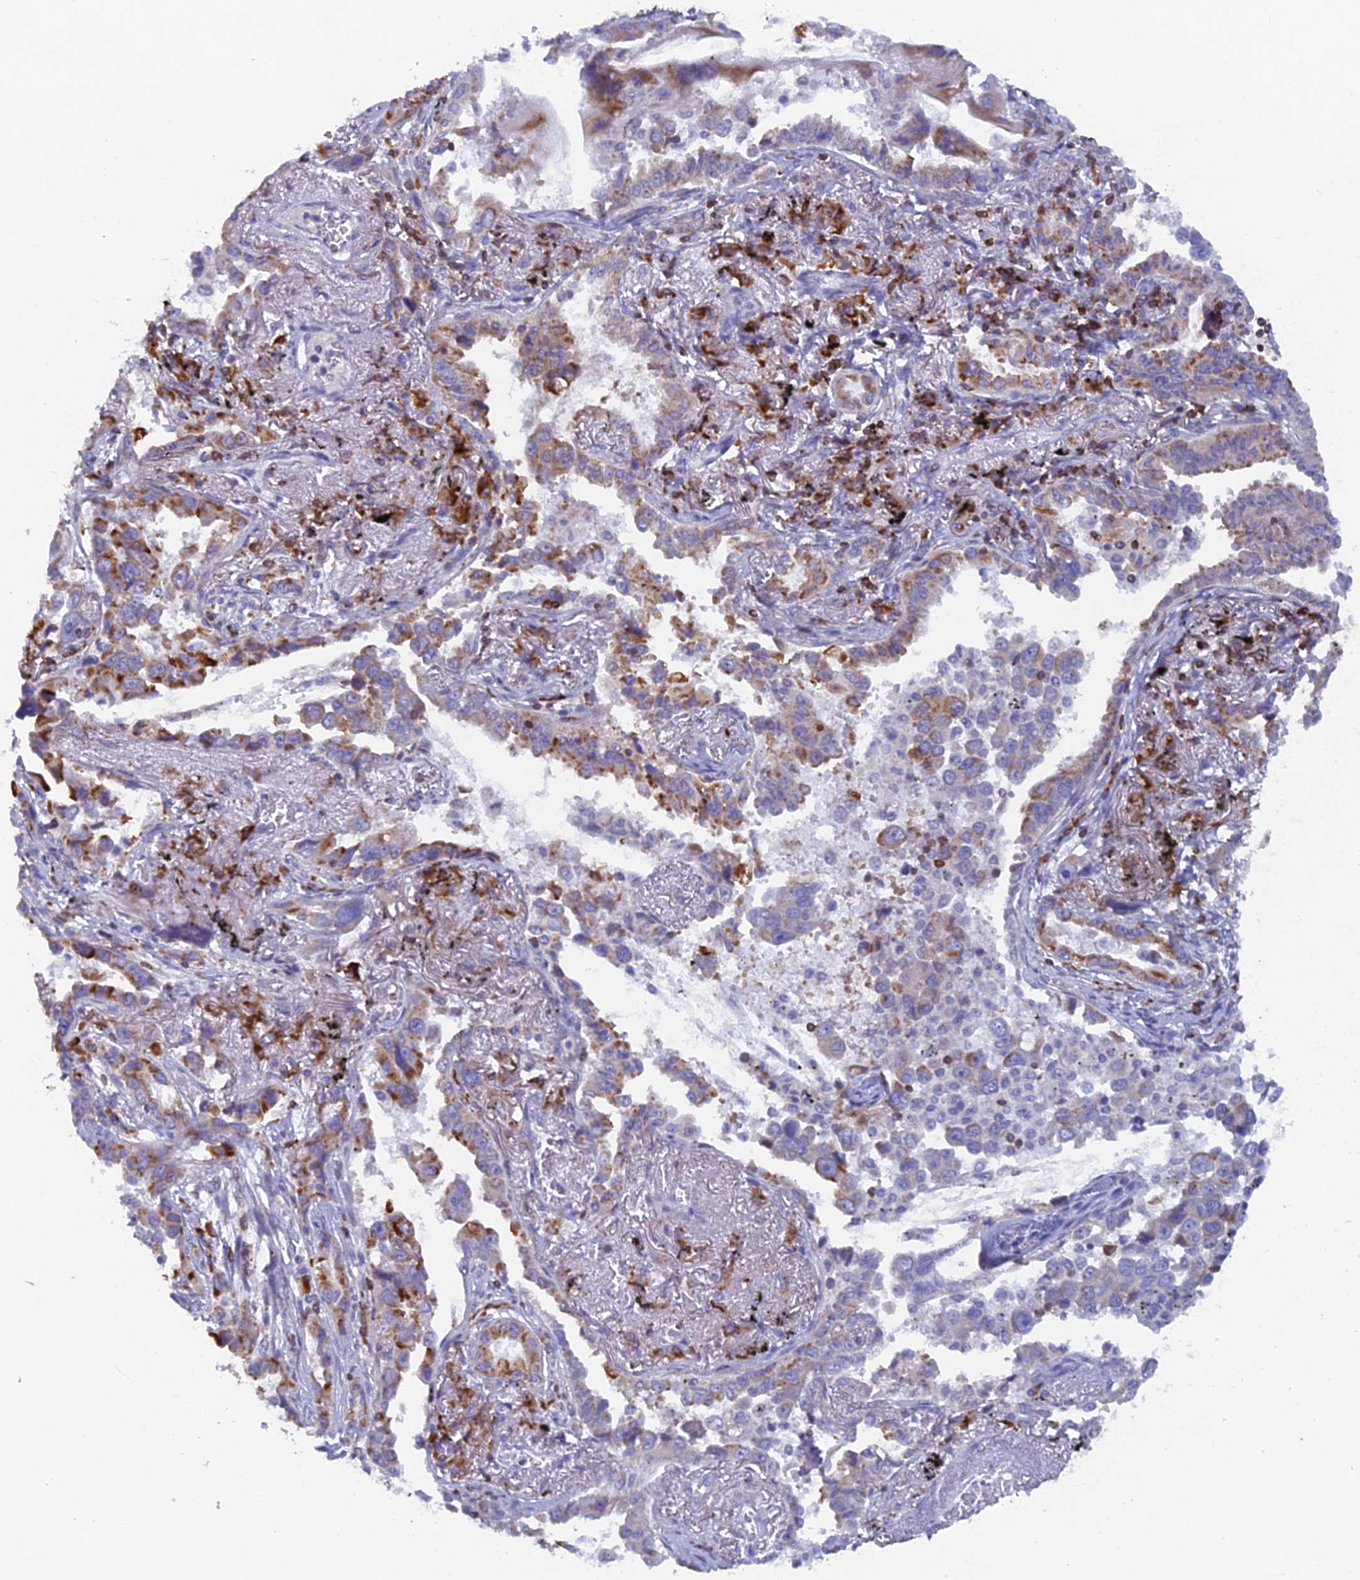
{"staining": {"intensity": "moderate", "quantity": "<25%", "location": "cytoplasmic/membranous"}, "tissue": "lung cancer", "cell_type": "Tumor cells", "image_type": "cancer", "snomed": [{"axis": "morphology", "description": "Adenocarcinoma, NOS"}, {"axis": "topography", "description": "Lung"}], "caption": "The immunohistochemical stain shows moderate cytoplasmic/membranous positivity in tumor cells of lung cancer (adenocarcinoma) tissue.", "gene": "ABI3BP", "patient": {"sex": "male", "age": 67}}